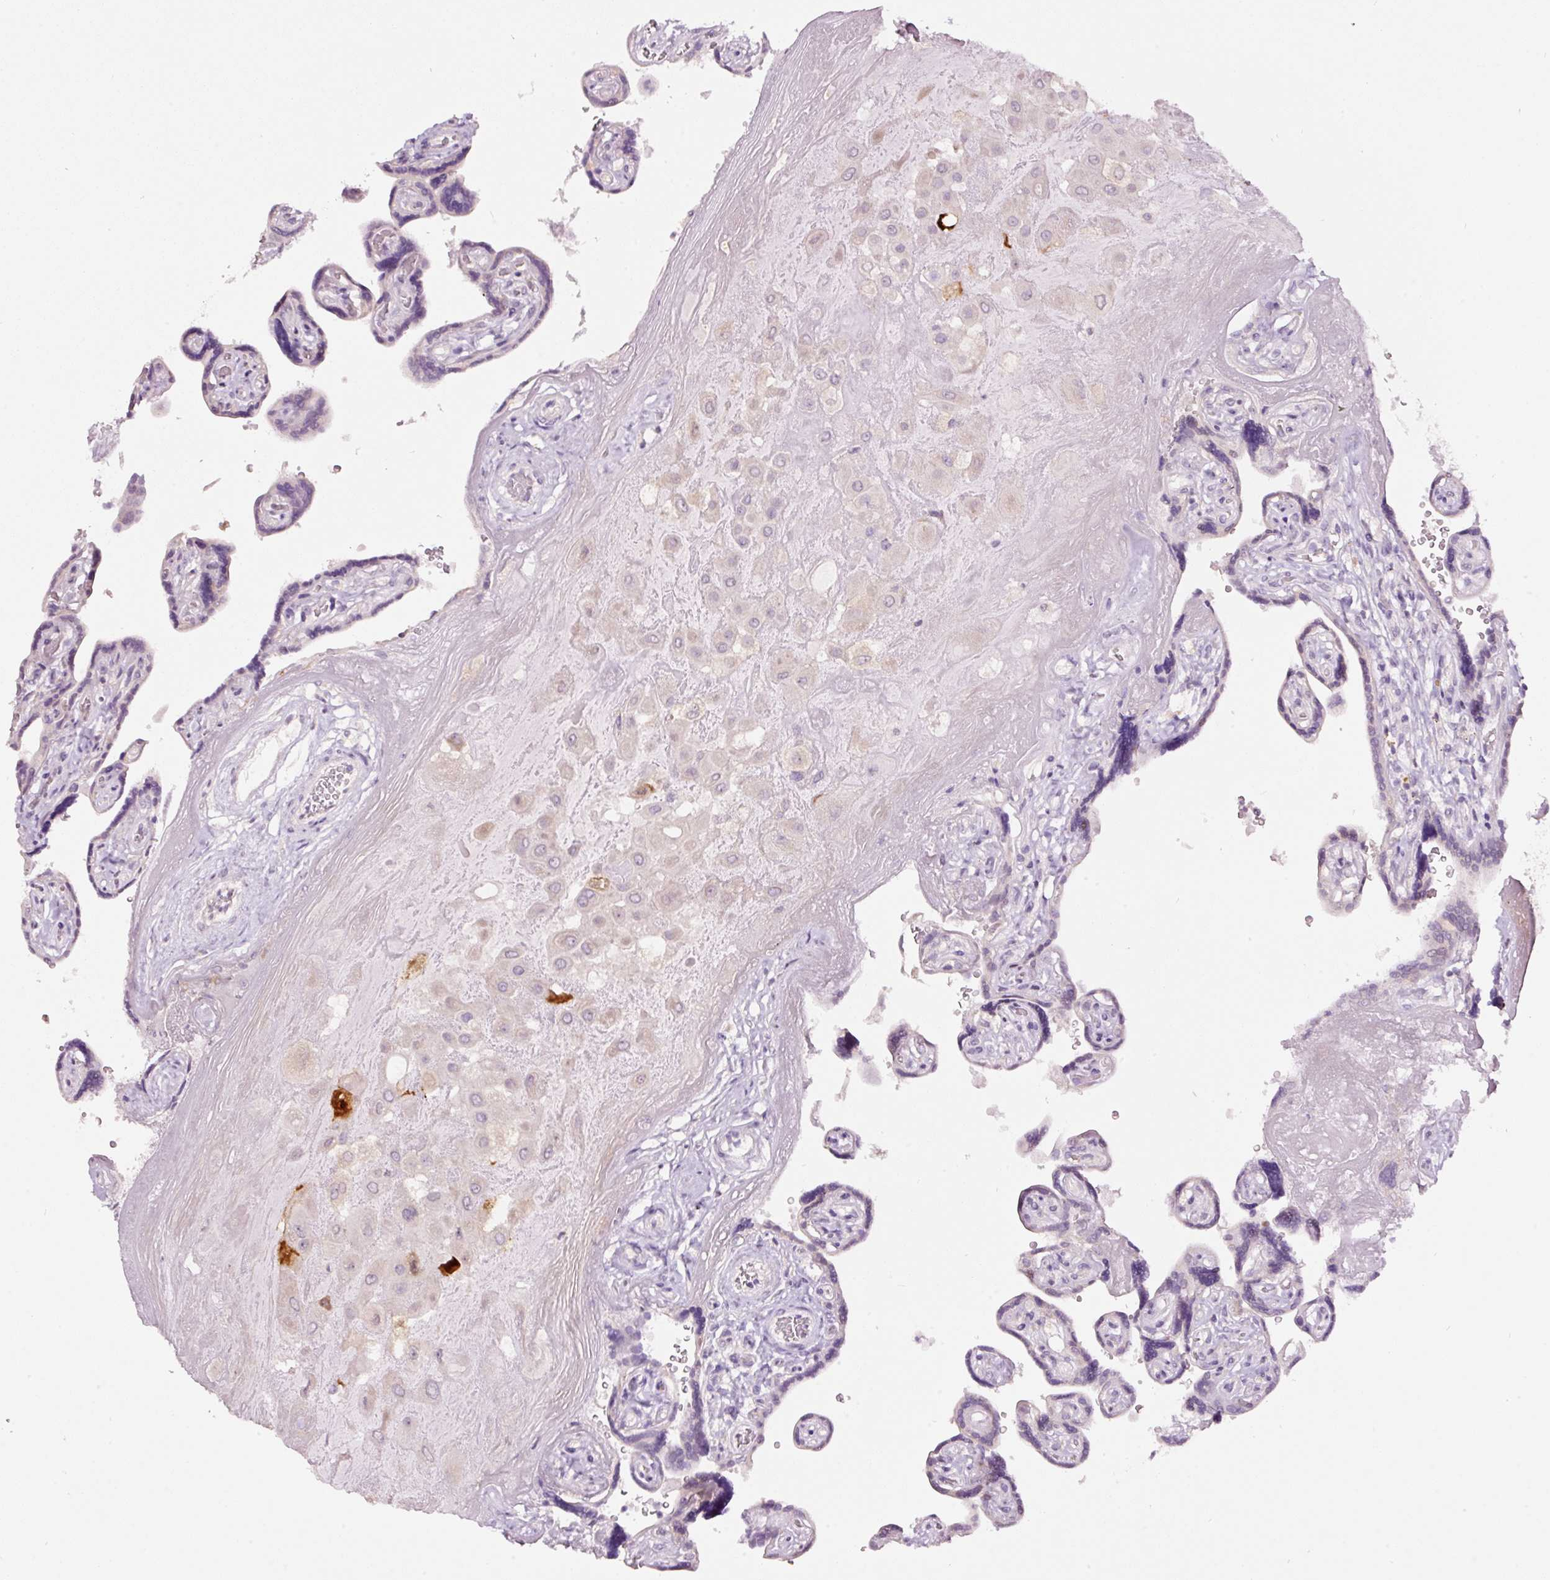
{"staining": {"intensity": "negative", "quantity": "none", "location": "none"}, "tissue": "placenta", "cell_type": "Decidual cells", "image_type": "normal", "snomed": [{"axis": "morphology", "description": "Normal tissue, NOS"}, {"axis": "topography", "description": "Placenta"}], "caption": "Human placenta stained for a protein using IHC reveals no positivity in decidual cells.", "gene": "RSPO2", "patient": {"sex": "female", "age": 32}}